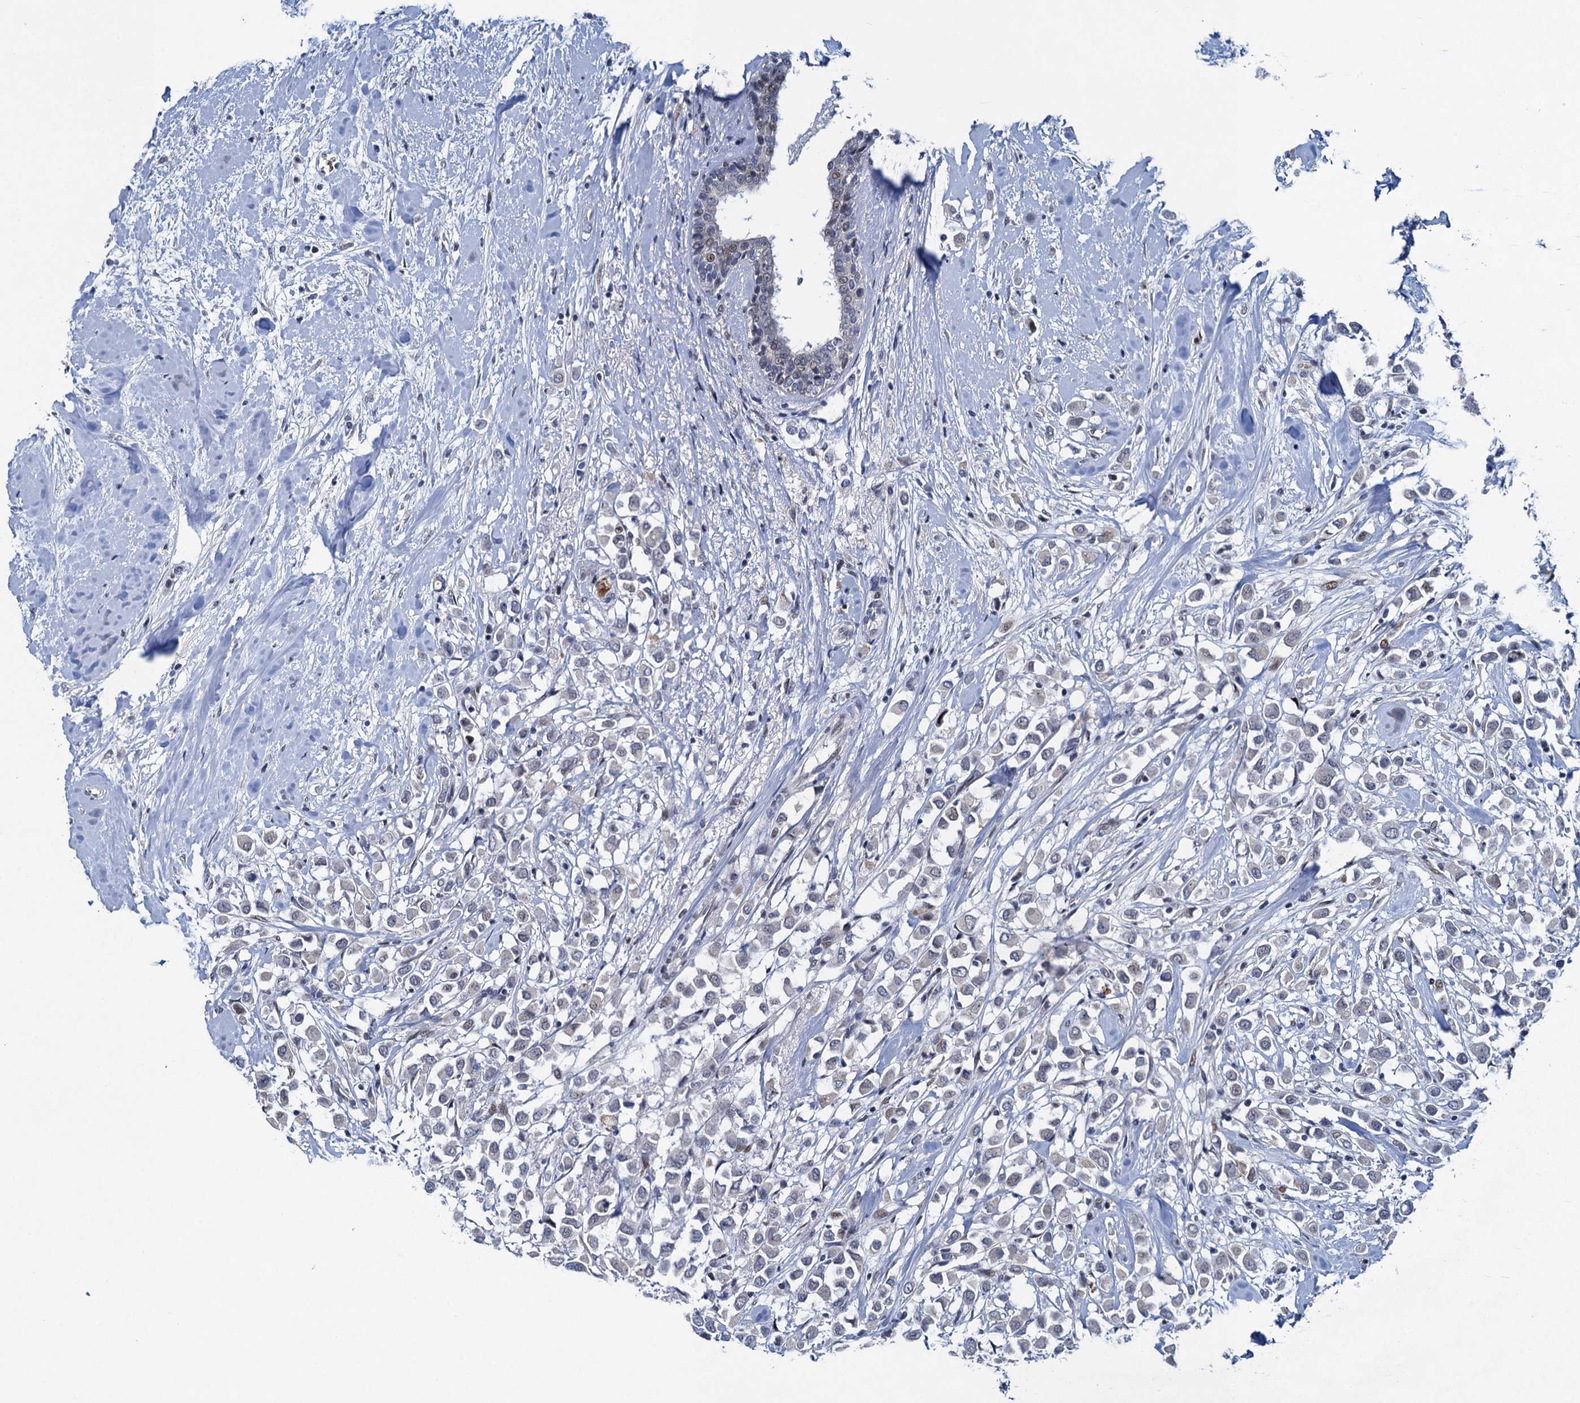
{"staining": {"intensity": "negative", "quantity": "none", "location": "none"}, "tissue": "breast cancer", "cell_type": "Tumor cells", "image_type": "cancer", "snomed": [{"axis": "morphology", "description": "Duct carcinoma"}, {"axis": "topography", "description": "Breast"}], "caption": "The image demonstrates no significant positivity in tumor cells of breast invasive ductal carcinoma. Brightfield microscopy of immunohistochemistry (IHC) stained with DAB (brown) and hematoxylin (blue), captured at high magnification.", "gene": "ATOSA", "patient": {"sex": "female", "age": 87}}